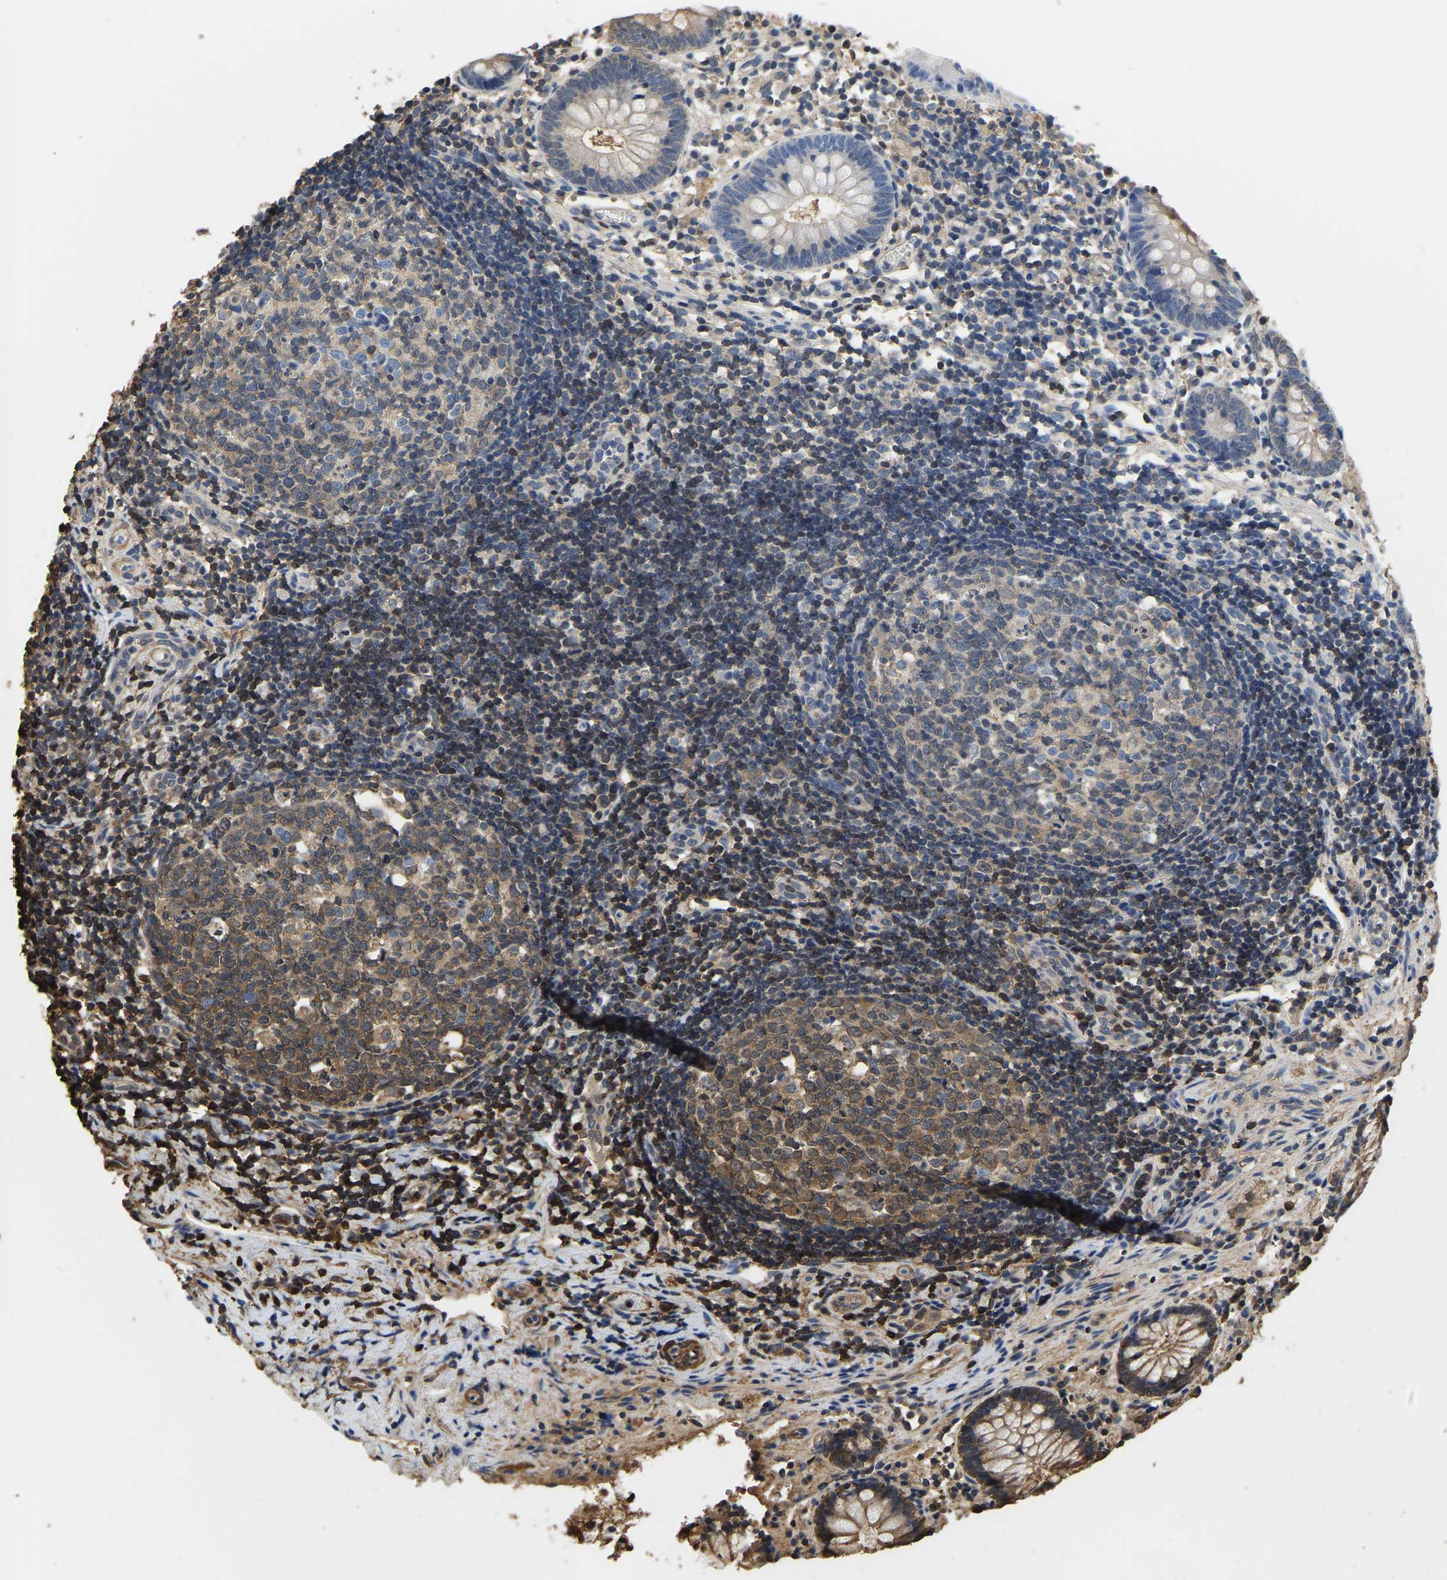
{"staining": {"intensity": "weak", "quantity": "25%-75%", "location": "cytoplasmic/membranous"}, "tissue": "appendix", "cell_type": "Glandular cells", "image_type": "normal", "snomed": [{"axis": "morphology", "description": "Normal tissue, NOS"}, {"axis": "topography", "description": "Appendix"}], "caption": "Protein expression analysis of normal human appendix reveals weak cytoplasmic/membranous expression in about 25%-75% of glandular cells. The staining was performed using DAB (3,3'-diaminobenzidine) to visualize the protein expression in brown, while the nuclei were stained in blue with hematoxylin (Magnification: 20x).", "gene": "LDHB", "patient": {"sex": "female", "age": 20}}